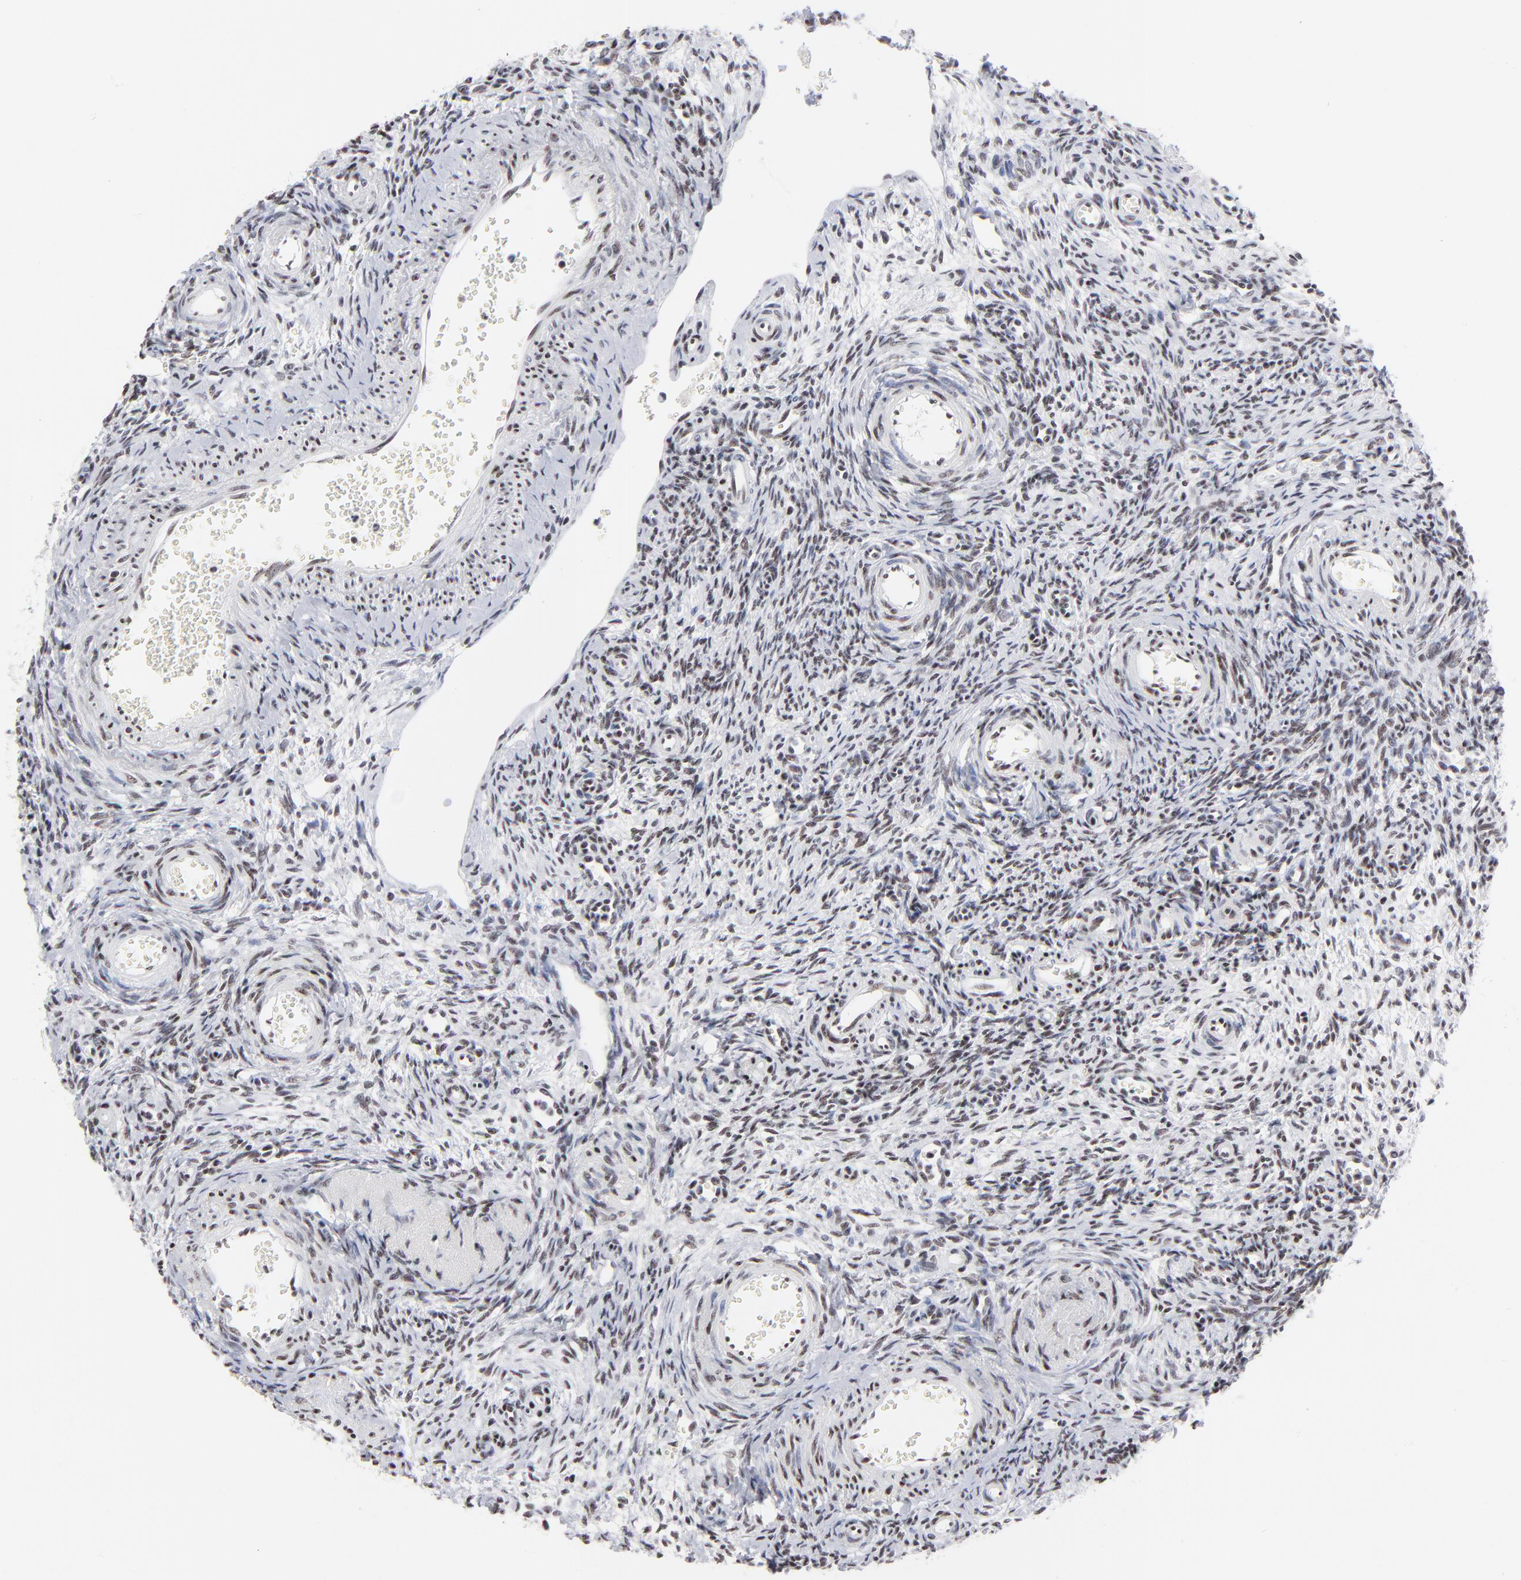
{"staining": {"intensity": "weak", "quantity": ">75%", "location": "nuclear"}, "tissue": "ovary", "cell_type": "Follicle cells", "image_type": "normal", "snomed": [{"axis": "morphology", "description": "Normal tissue, NOS"}, {"axis": "topography", "description": "Ovary"}], "caption": "Immunohistochemical staining of normal human ovary demonstrates weak nuclear protein expression in approximately >75% of follicle cells. Using DAB (brown) and hematoxylin (blue) stains, captured at high magnification using brightfield microscopy.", "gene": "SP2", "patient": {"sex": "female", "age": 39}}